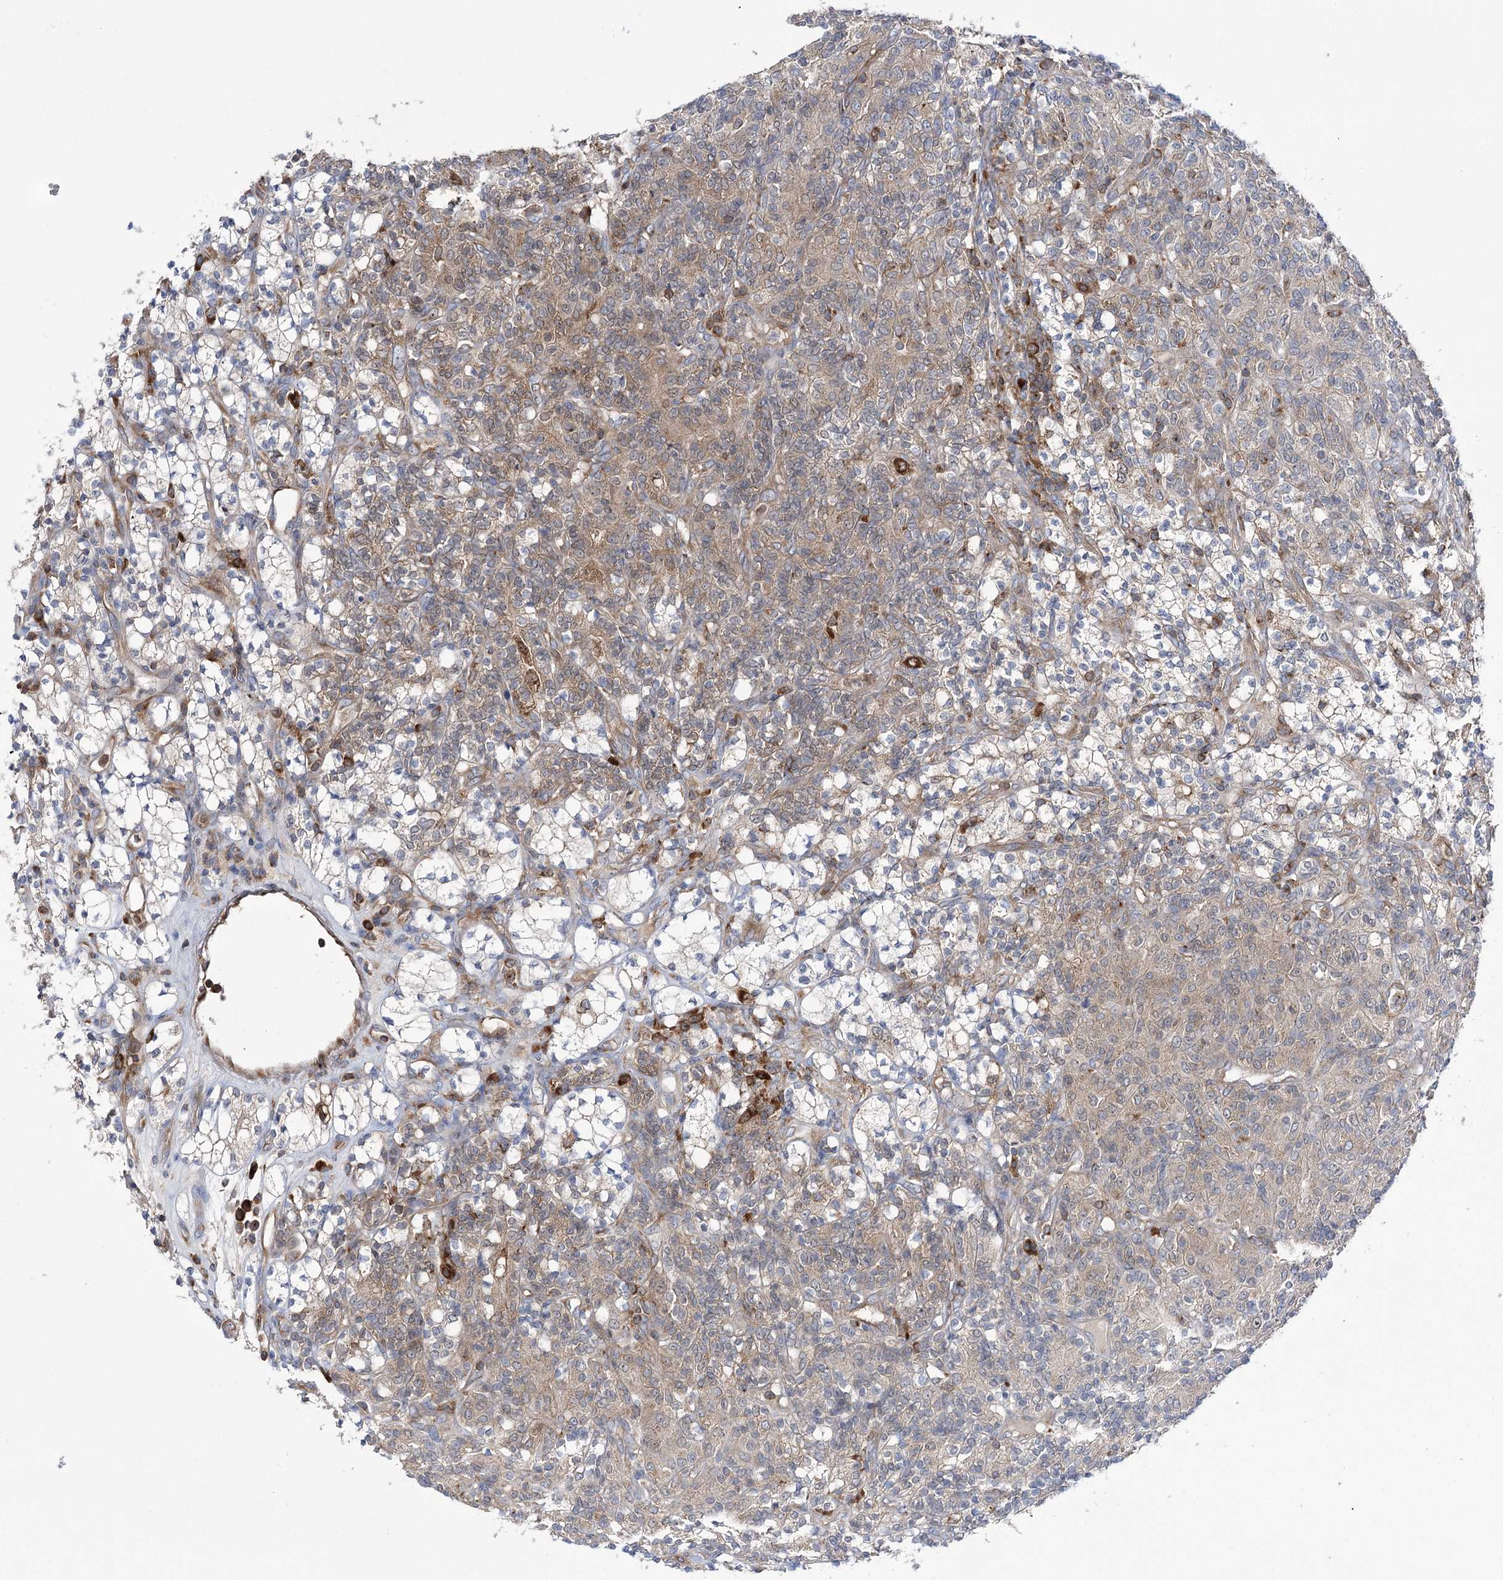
{"staining": {"intensity": "weak", "quantity": "25%-75%", "location": "cytoplasmic/membranous"}, "tissue": "renal cancer", "cell_type": "Tumor cells", "image_type": "cancer", "snomed": [{"axis": "morphology", "description": "Adenocarcinoma, NOS"}, {"axis": "topography", "description": "Kidney"}], "caption": "DAB (3,3'-diaminobenzidine) immunohistochemical staining of adenocarcinoma (renal) displays weak cytoplasmic/membranous protein positivity in about 25%-75% of tumor cells.", "gene": "ZNF622", "patient": {"sex": "male", "age": 77}}